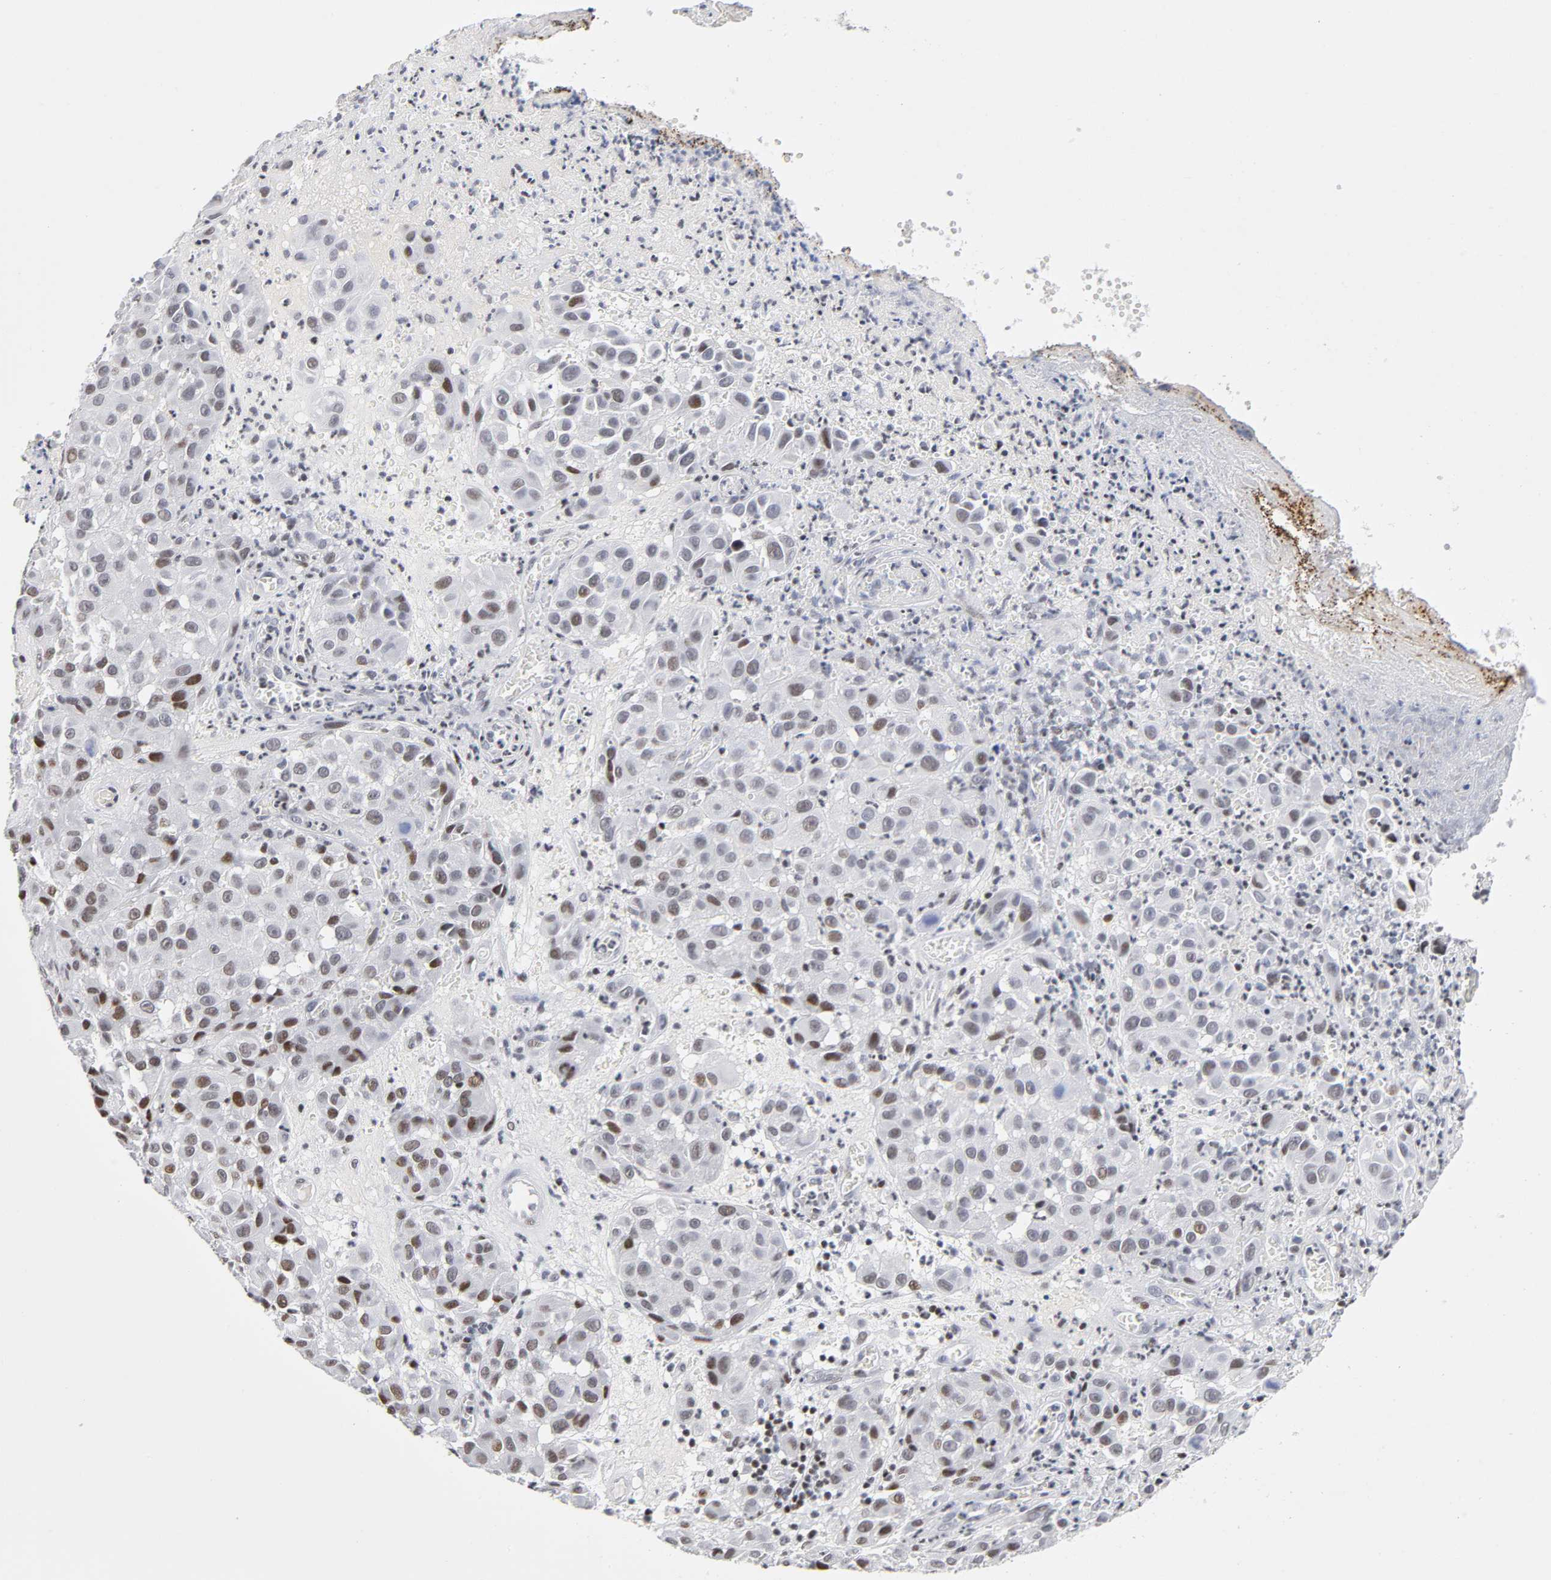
{"staining": {"intensity": "moderate", "quantity": "25%-75%", "location": "nuclear"}, "tissue": "melanoma", "cell_type": "Tumor cells", "image_type": "cancer", "snomed": [{"axis": "morphology", "description": "Malignant melanoma, NOS"}, {"axis": "topography", "description": "Skin"}], "caption": "IHC (DAB) staining of malignant melanoma demonstrates moderate nuclear protein positivity in about 25%-75% of tumor cells.", "gene": "SP3", "patient": {"sex": "female", "age": 21}}